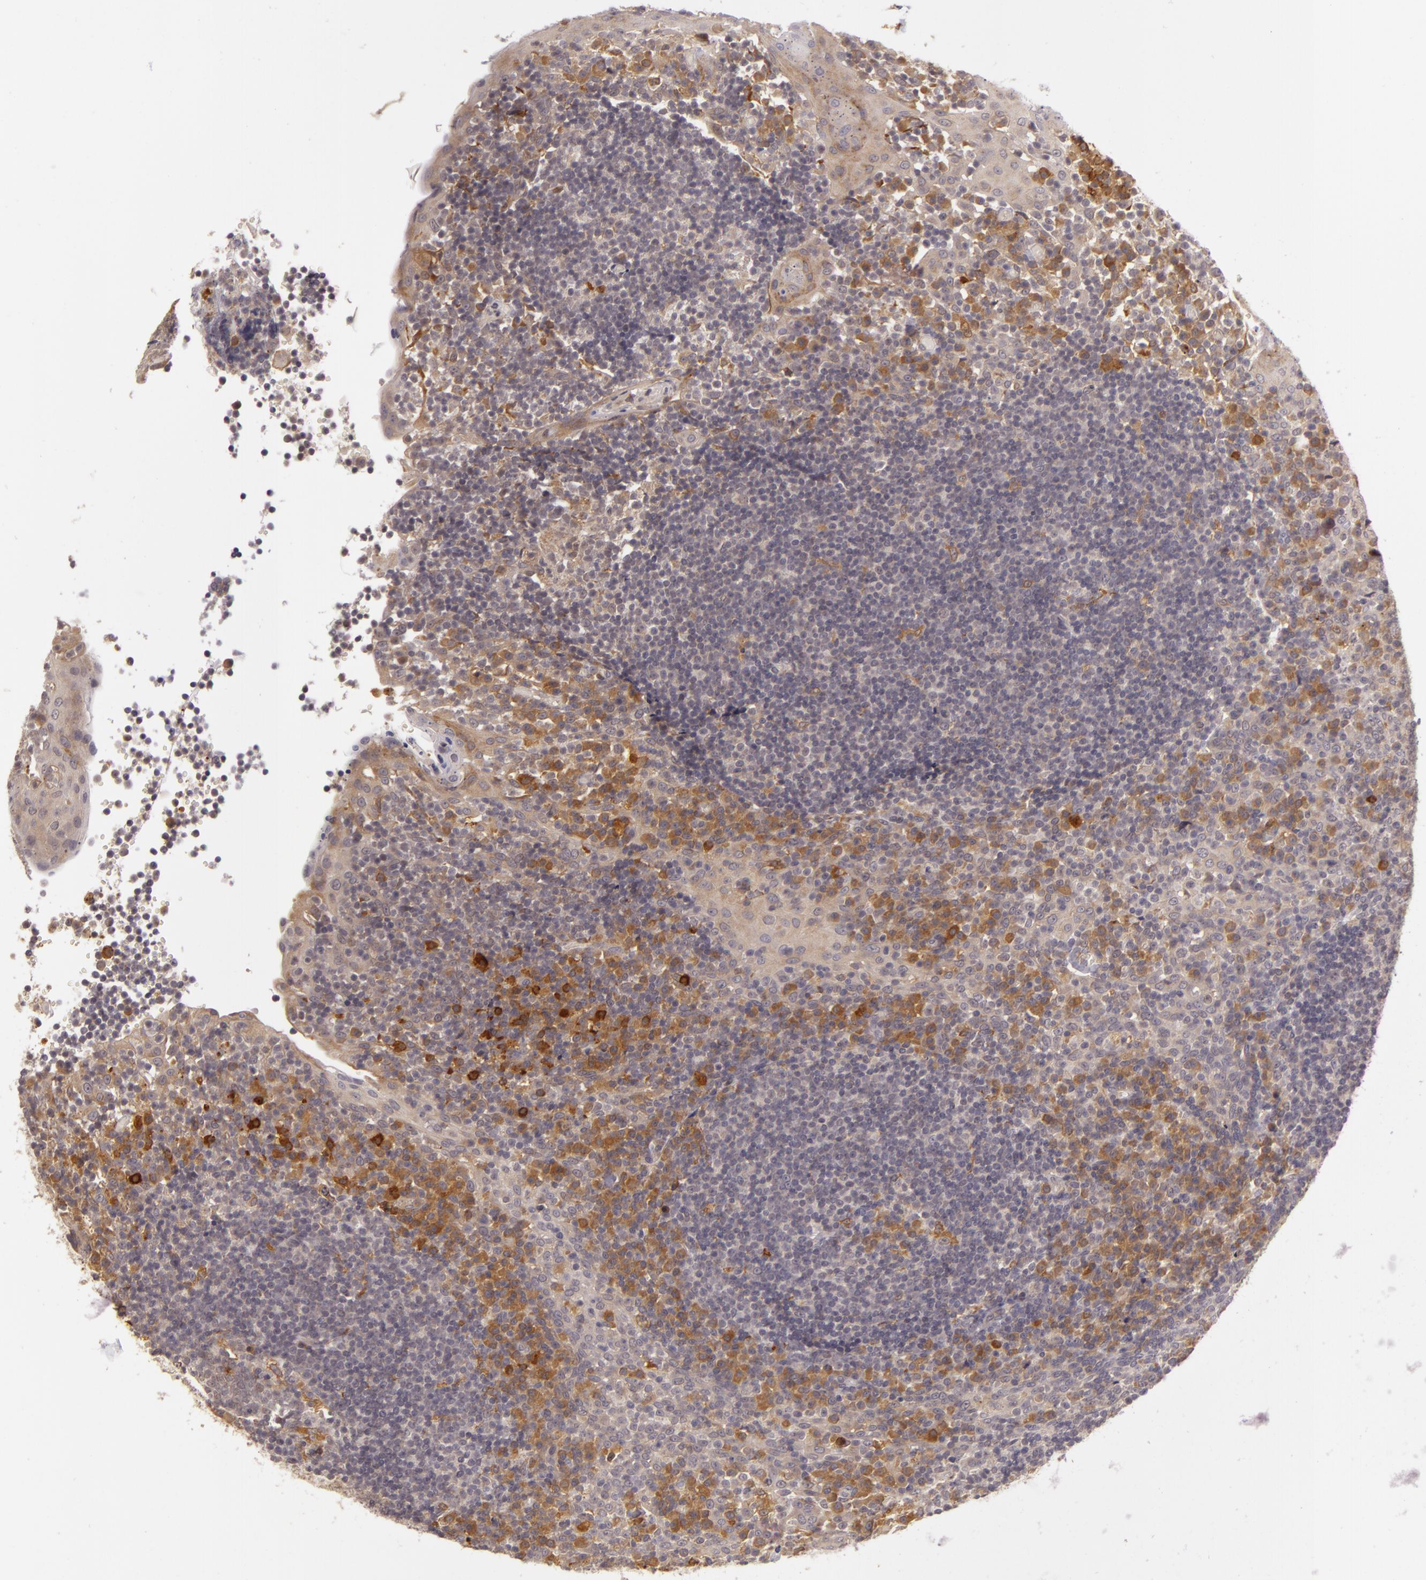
{"staining": {"intensity": "negative", "quantity": "none", "location": "none"}, "tissue": "tonsil", "cell_type": "Germinal center cells", "image_type": "normal", "snomed": [{"axis": "morphology", "description": "Normal tissue, NOS"}, {"axis": "topography", "description": "Tonsil"}], "caption": "IHC image of unremarkable human tonsil stained for a protein (brown), which reveals no expression in germinal center cells.", "gene": "PPP1R3F", "patient": {"sex": "female", "age": 40}}